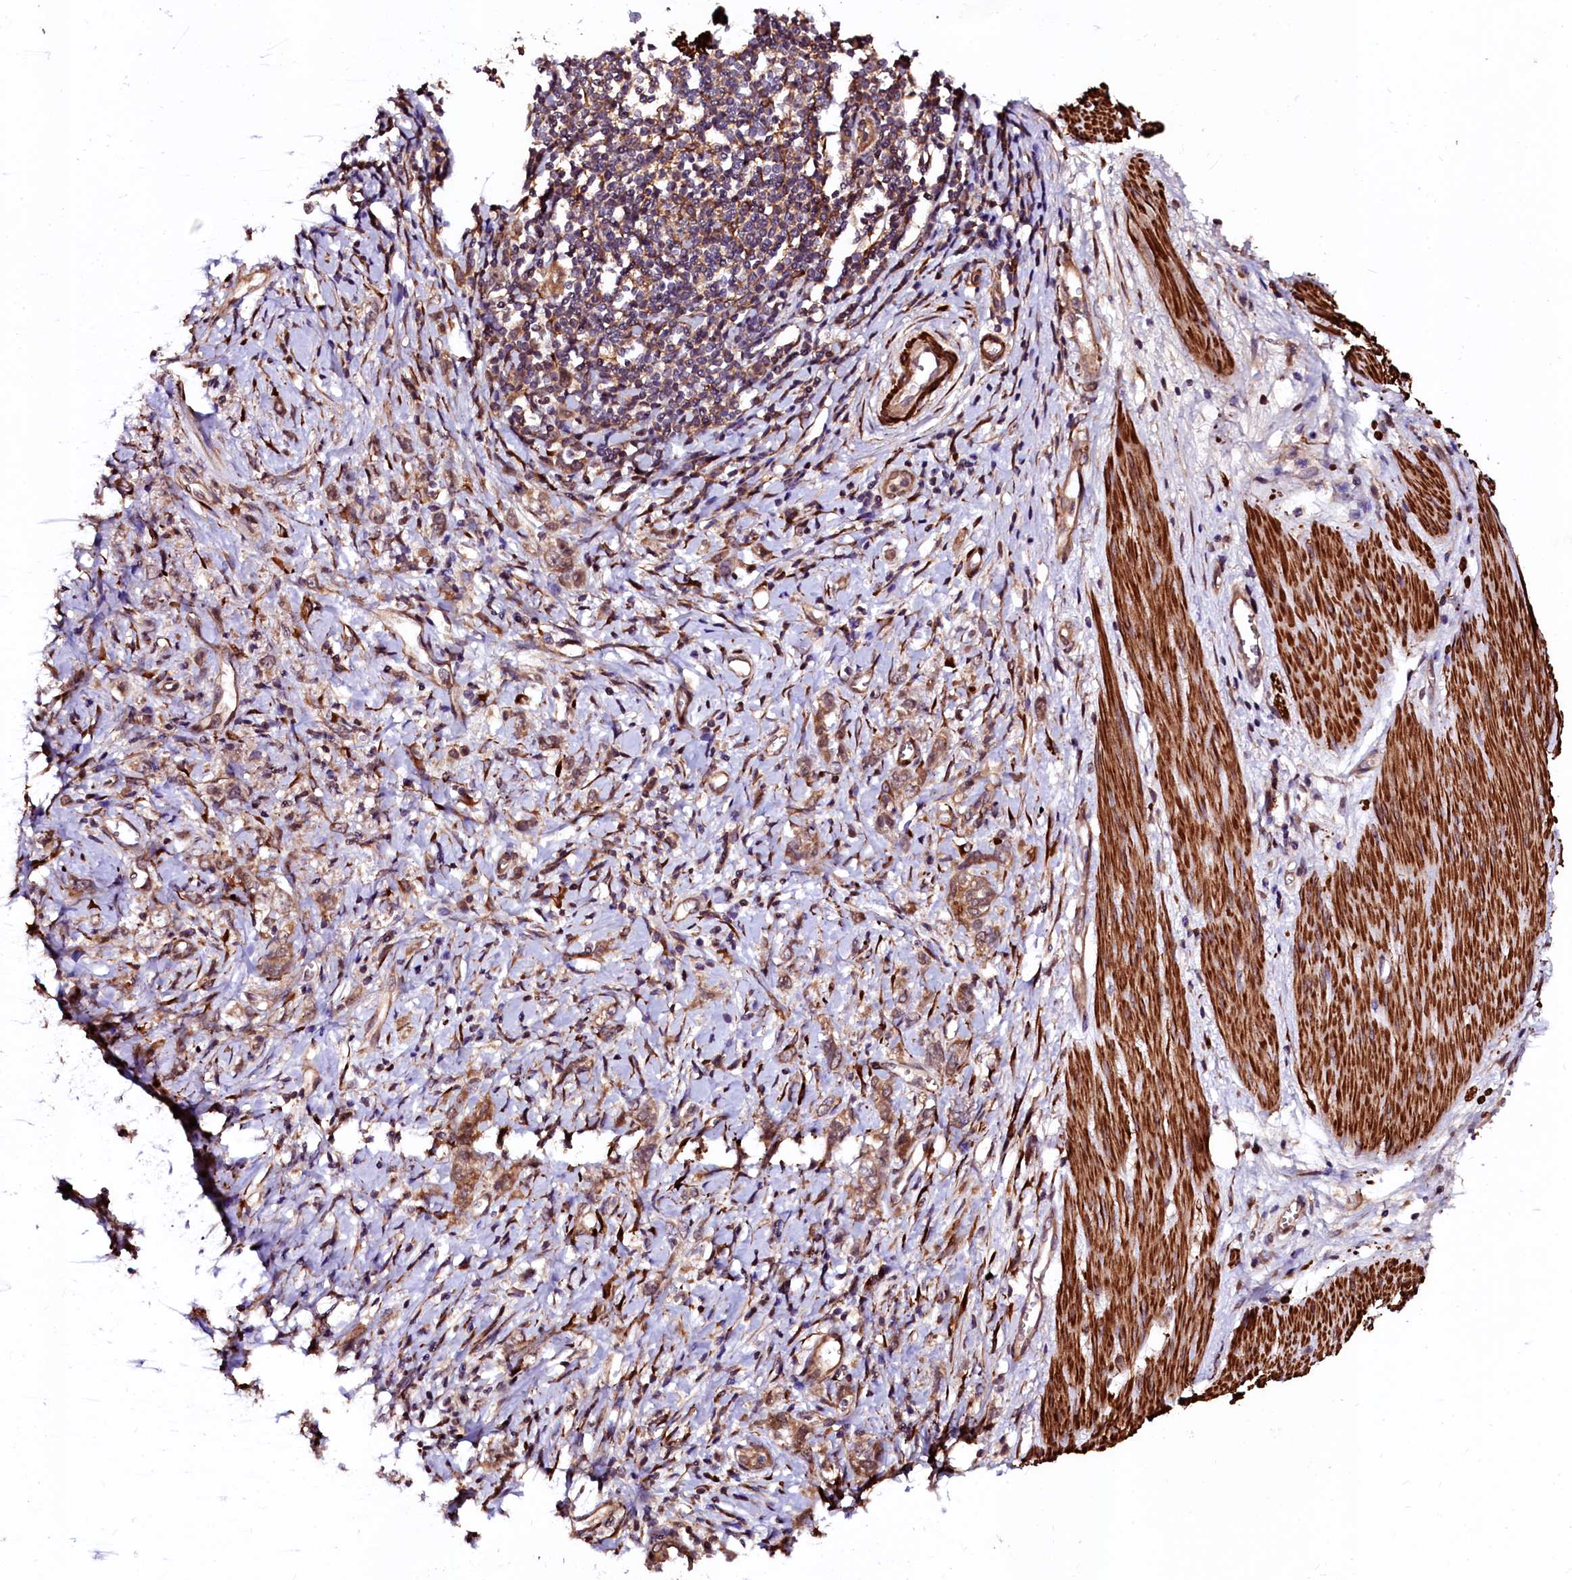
{"staining": {"intensity": "moderate", "quantity": ">75%", "location": "cytoplasmic/membranous"}, "tissue": "stomach cancer", "cell_type": "Tumor cells", "image_type": "cancer", "snomed": [{"axis": "morphology", "description": "Adenocarcinoma, NOS"}, {"axis": "topography", "description": "Stomach"}], "caption": "About >75% of tumor cells in stomach cancer reveal moderate cytoplasmic/membranous protein staining as visualized by brown immunohistochemical staining.", "gene": "N4BP1", "patient": {"sex": "female", "age": 76}}